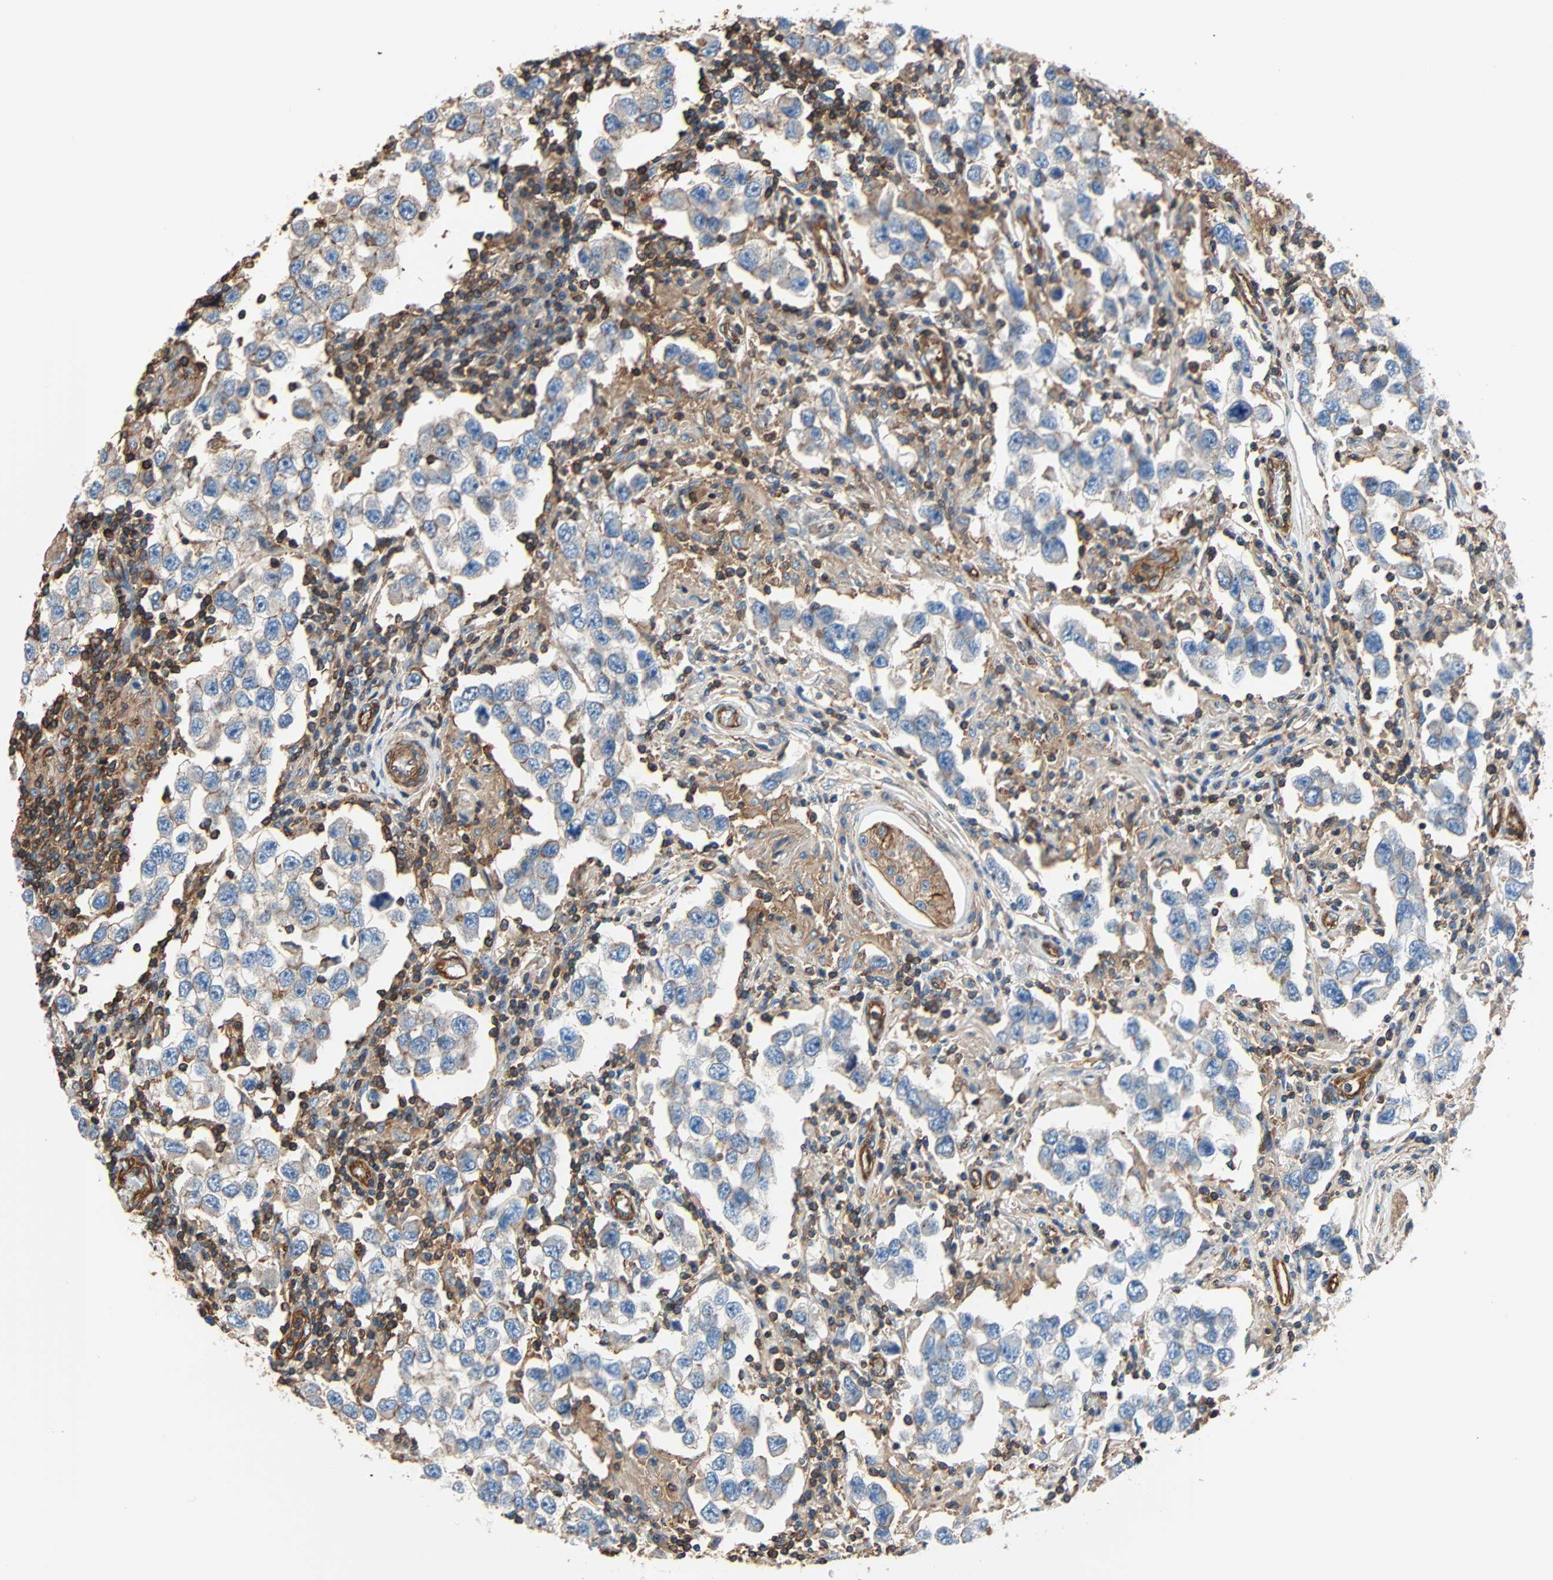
{"staining": {"intensity": "negative", "quantity": "none", "location": "none"}, "tissue": "testis cancer", "cell_type": "Tumor cells", "image_type": "cancer", "snomed": [{"axis": "morphology", "description": "Carcinoma, Embryonal, NOS"}, {"axis": "topography", "description": "Testis"}], "caption": "Protein analysis of testis cancer (embryonal carcinoma) demonstrates no significant expression in tumor cells.", "gene": "GALNT10", "patient": {"sex": "male", "age": 21}}